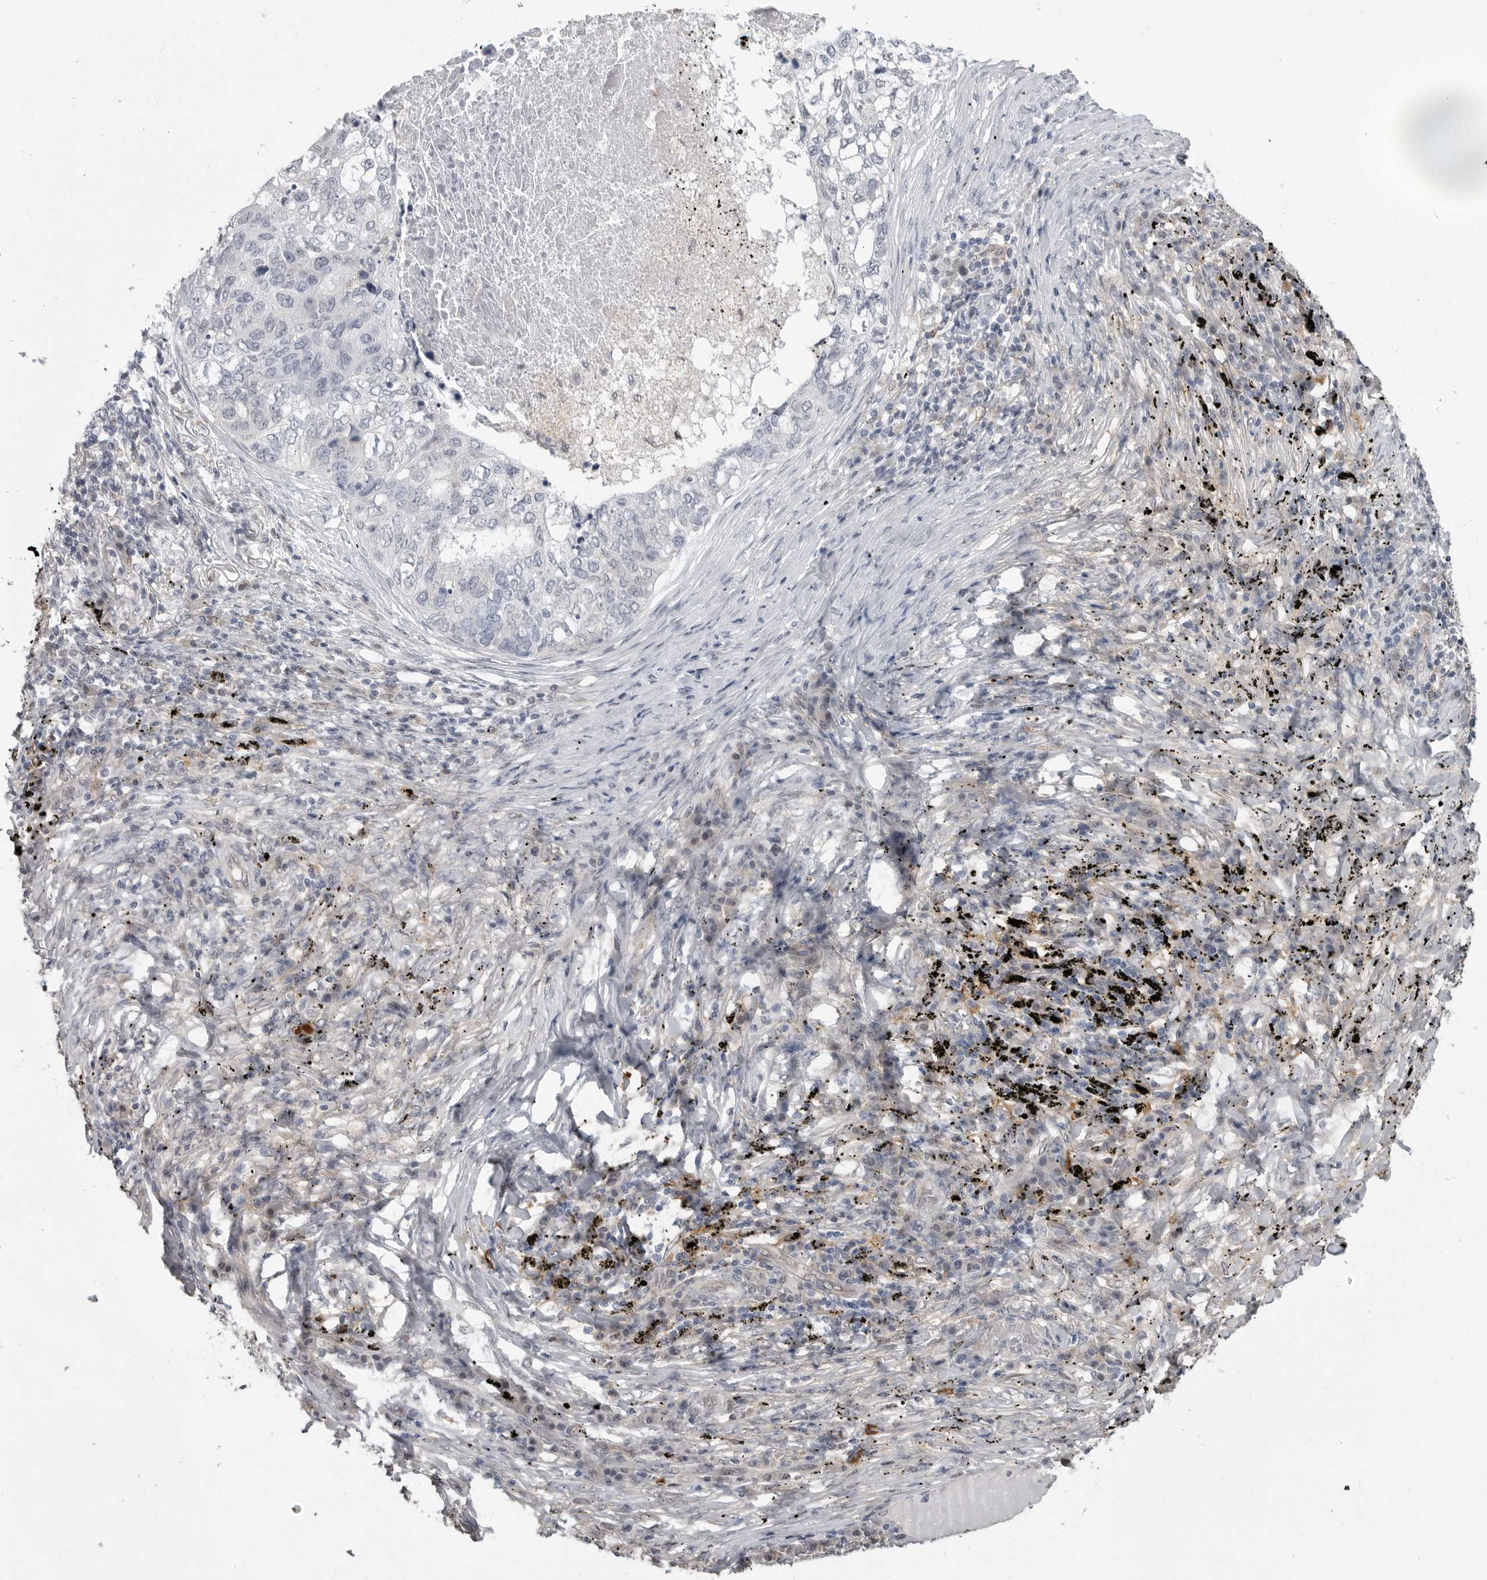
{"staining": {"intensity": "negative", "quantity": "none", "location": "none"}, "tissue": "lung cancer", "cell_type": "Tumor cells", "image_type": "cancer", "snomed": [{"axis": "morphology", "description": "Squamous cell carcinoma, NOS"}, {"axis": "topography", "description": "Lung"}], "caption": "Micrograph shows no protein expression in tumor cells of lung squamous cell carcinoma tissue.", "gene": "PNPO", "patient": {"sex": "female", "age": 63}}